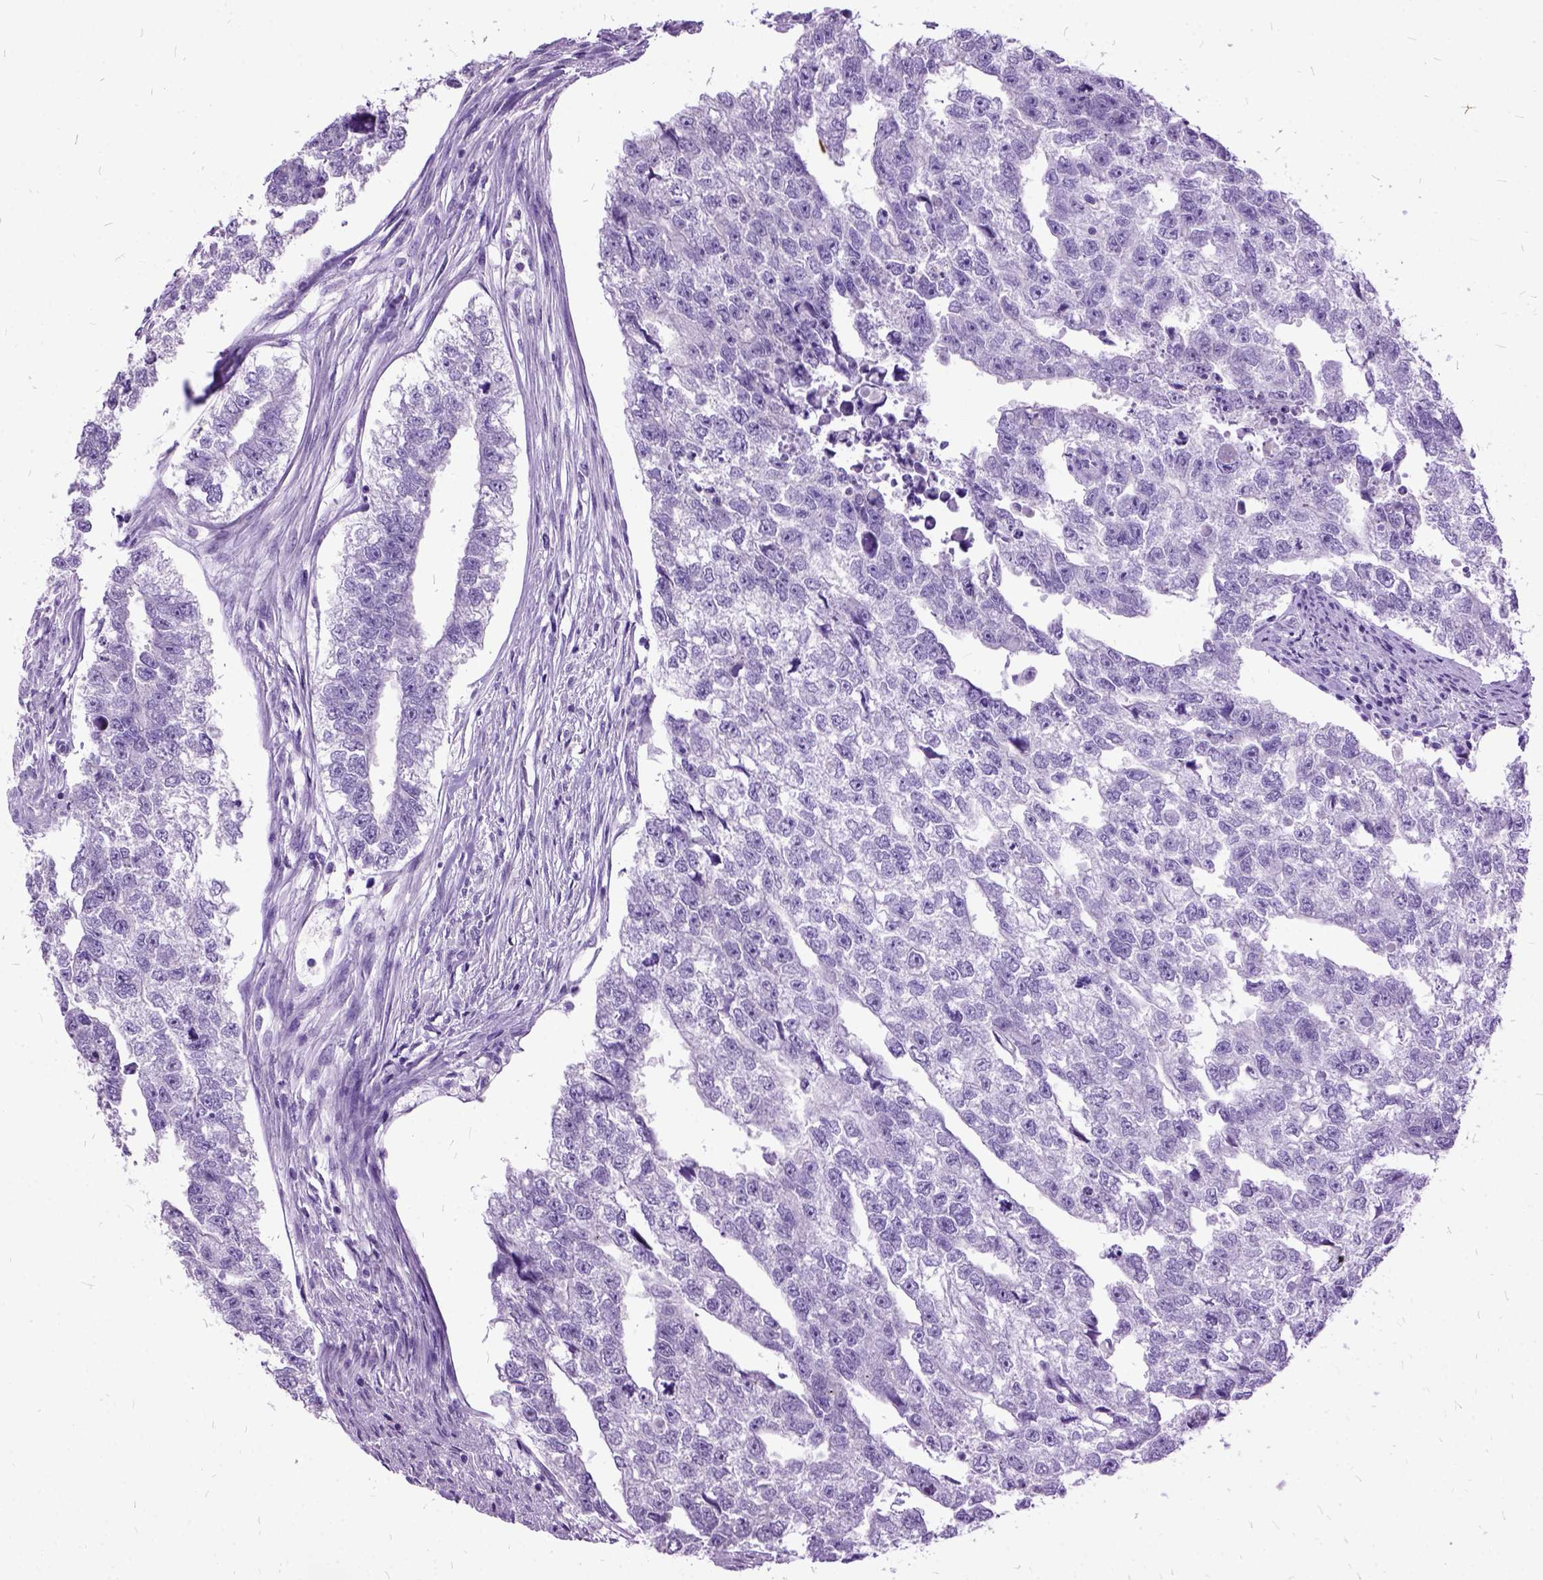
{"staining": {"intensity": "negative", "quantity": "none", "location": "none"}, "tissue": "testis cancer", "cell_type": "Tumor cells", "image_type": "cancer", "snomed": [{"axis": "morphology", "description": "Carcinoma, Embryonal, NOS"}, {"axis": "morphology", "description": "Teratoma, malignant, NOS"}, {"axis": "topography", "description": "Testis"}], "caption": "Immunohistochemistry (IHC) histopathology image of neoplastic tissue: human testis cancer (malignant teratoma) stained with DAB reveals no significant protein expression in tumor cells.", "gene": "MME", "patient": {"sex": "male", "age": 44}}